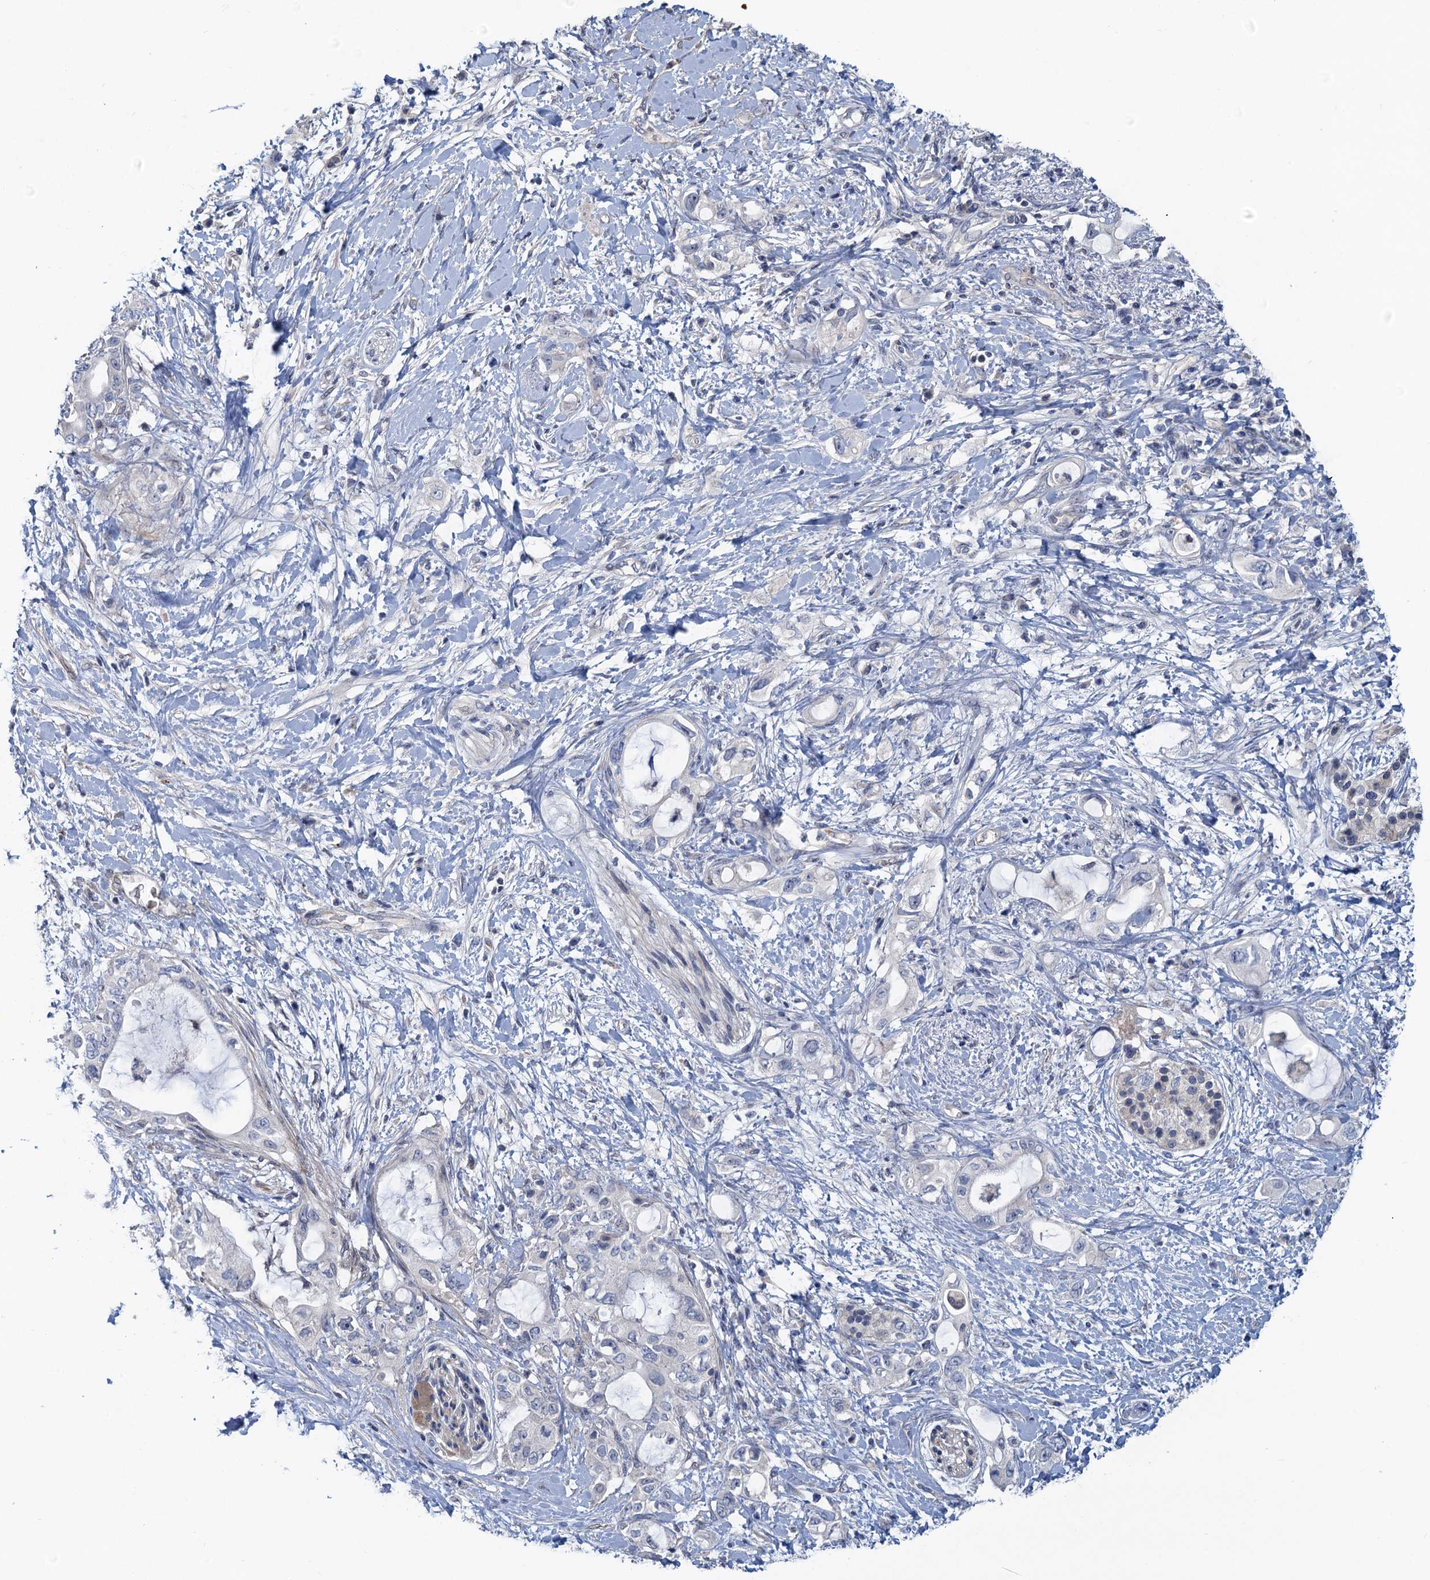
{"staining": {"intensity": "negative", "quantity": "none", "location": "none"}, "tissue": "pancreatic cancer", "cell_type": "Tumor cells", "image_type": "cancer", "snomed": [{"axis": "morphology", "description": "Adenocarcinoma, NOS"}, {"axis": "topography", "description": "Pancreas"}], "caption": "Immunohistochemistry histopathology image of pancreatic cancer (adenocarcinoma) stained for a protein (brown), which exhibits no staining in tumor cells.", "gene": "MYO16", "patient": {"sex": "female", "age": 56}}